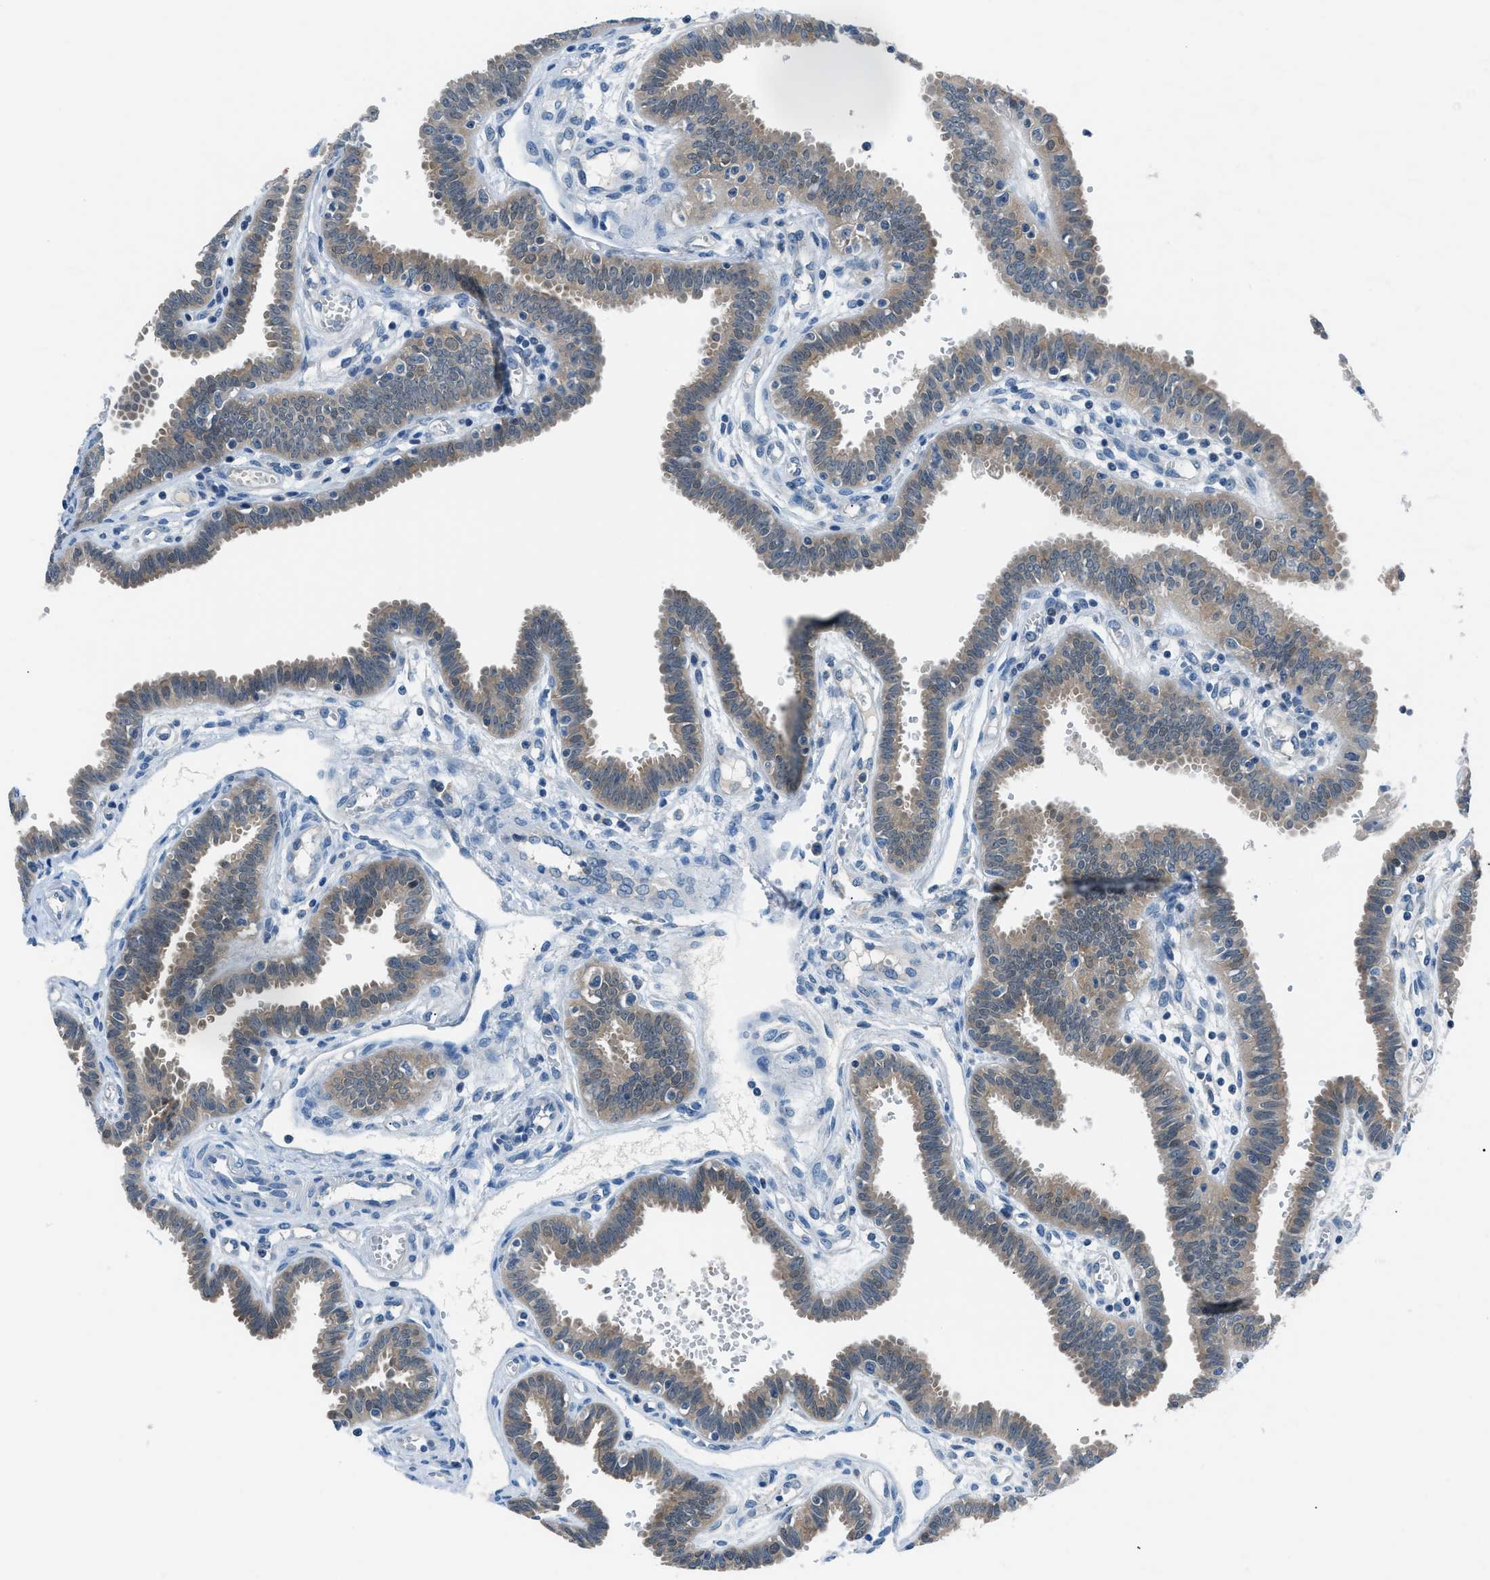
{"staining": {"intensity": "moderate", "quantity": ">75%", "location": "cytoplasmic/membranous"}, "tissue": "fallopian tube", "cell_type": "Glandular cells", "image_type": "normal", "snomed": [{"axis": "morphology", "description": "Normal tissue, NOS"}, {"axis": "topography", "description": "Fallopian tube"}], "caption": "Moderate cytoplasmic/membranous protein staining is seen in about >75% of glandular cells in fallopian tube.", "gene": "ACP1", "patient": {"sex": "female", "age": 32}}